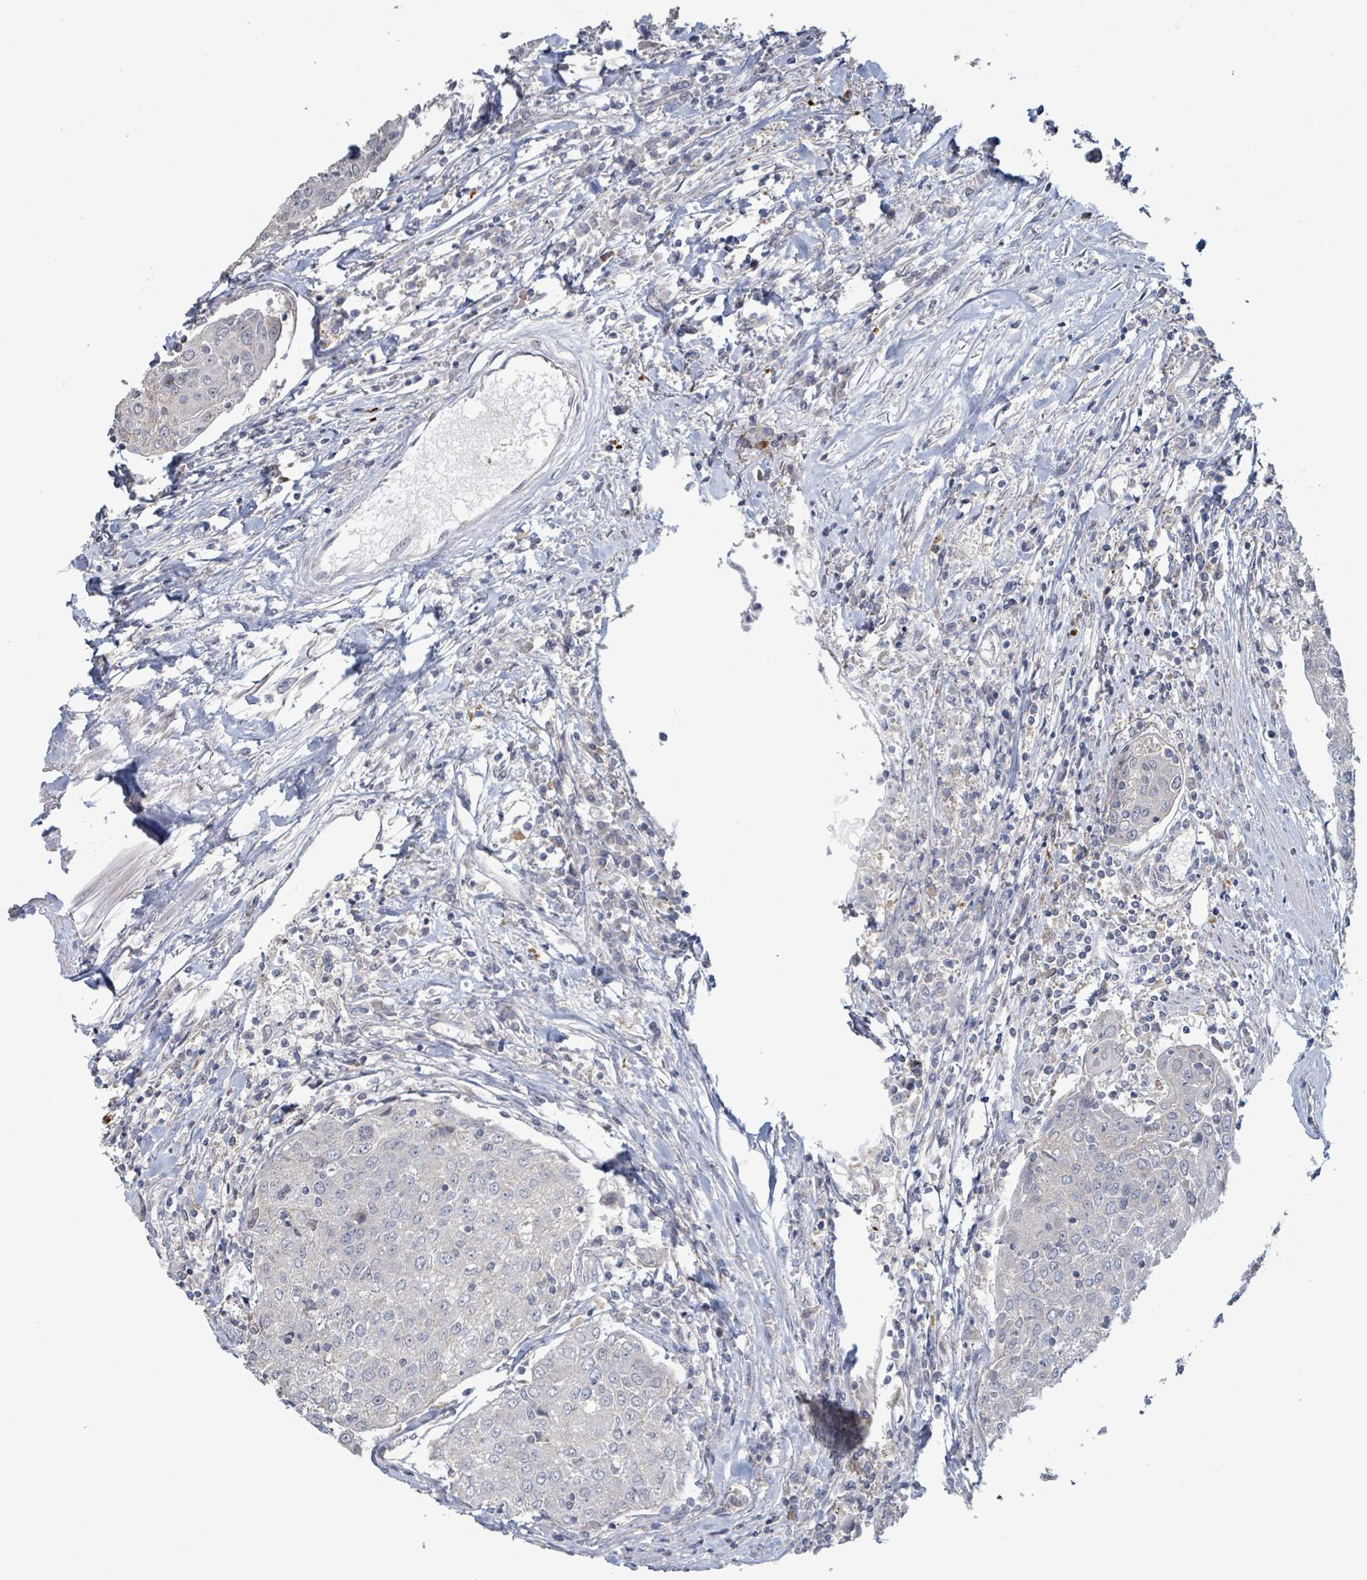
{"staining": {"intensity": "negative", "quantity": "none", "location": "none"}, "tissue": "urothelial cancer", "cell_type": "Tumor cells", "image_type": "cancer", "snomed": [{"axis": "morphology", "description": "Urothelial carcinoma, High grade"}, {"axis": "topography", "description": "Urinary bladder"}], "caption": "IHC photomicrograph of neoplastic tissue: human high-grade urothelial carcinoma stained with DAB (3,3'-diaminobenzidine) reveals no significant protein positivity in tumor cells. Brightfield microscopy of immunohistochemistry stained with DAB (brown) and hematoxylin (blue), captured at high magnification.", "gene": "LILRA4", "patient": {"sex": "female", "age": 85}}